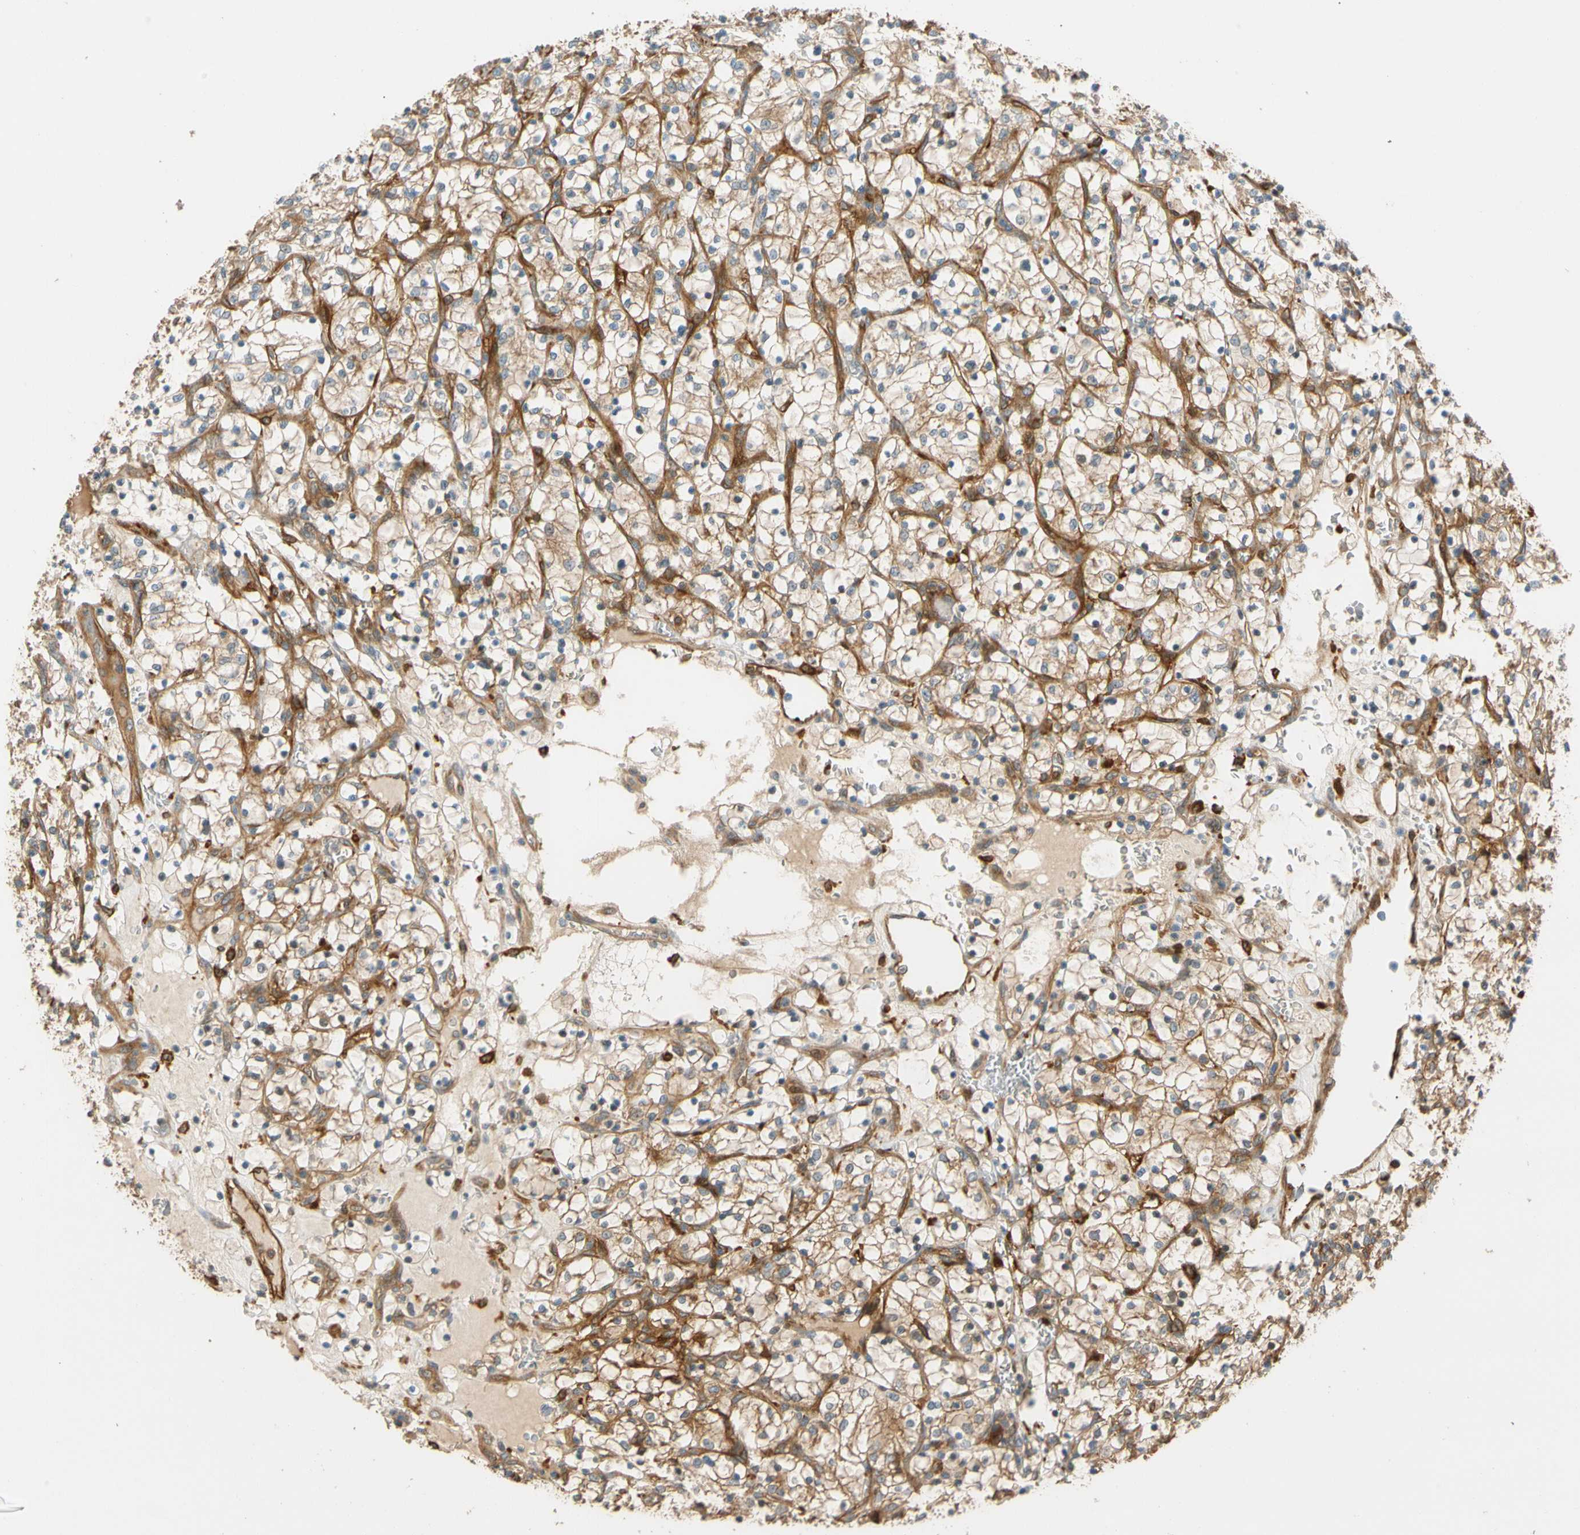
{"staining": {"intensity": "weak", "quantity": "25%-75%", "location": "cytoplasmic/membranous"}, "tissue": "renal cancer", "cell_type": "Tumor cells", "image_type": "cancer", "snomed": [{"axis": "morphology", "description": "Adenocarcinoma, NOS"}, {"axis": "topography", "description": "Kidney"}], "caption": "An immunohistochemistry (IHC) photomicrograph of neoplastic tissue is shown. Protein staining in brown highlights weak cytoplasmic/membranous positivity in renal cancer within tumor cells. The staining is performed using DAB (3,3'-diaminobenzidine) brown chromogen to label protein expression. The nuclei are counter-stained blue using hematoxylin.", "gene": "PARP14", "patient": {"sex": "female", "age": 69}}